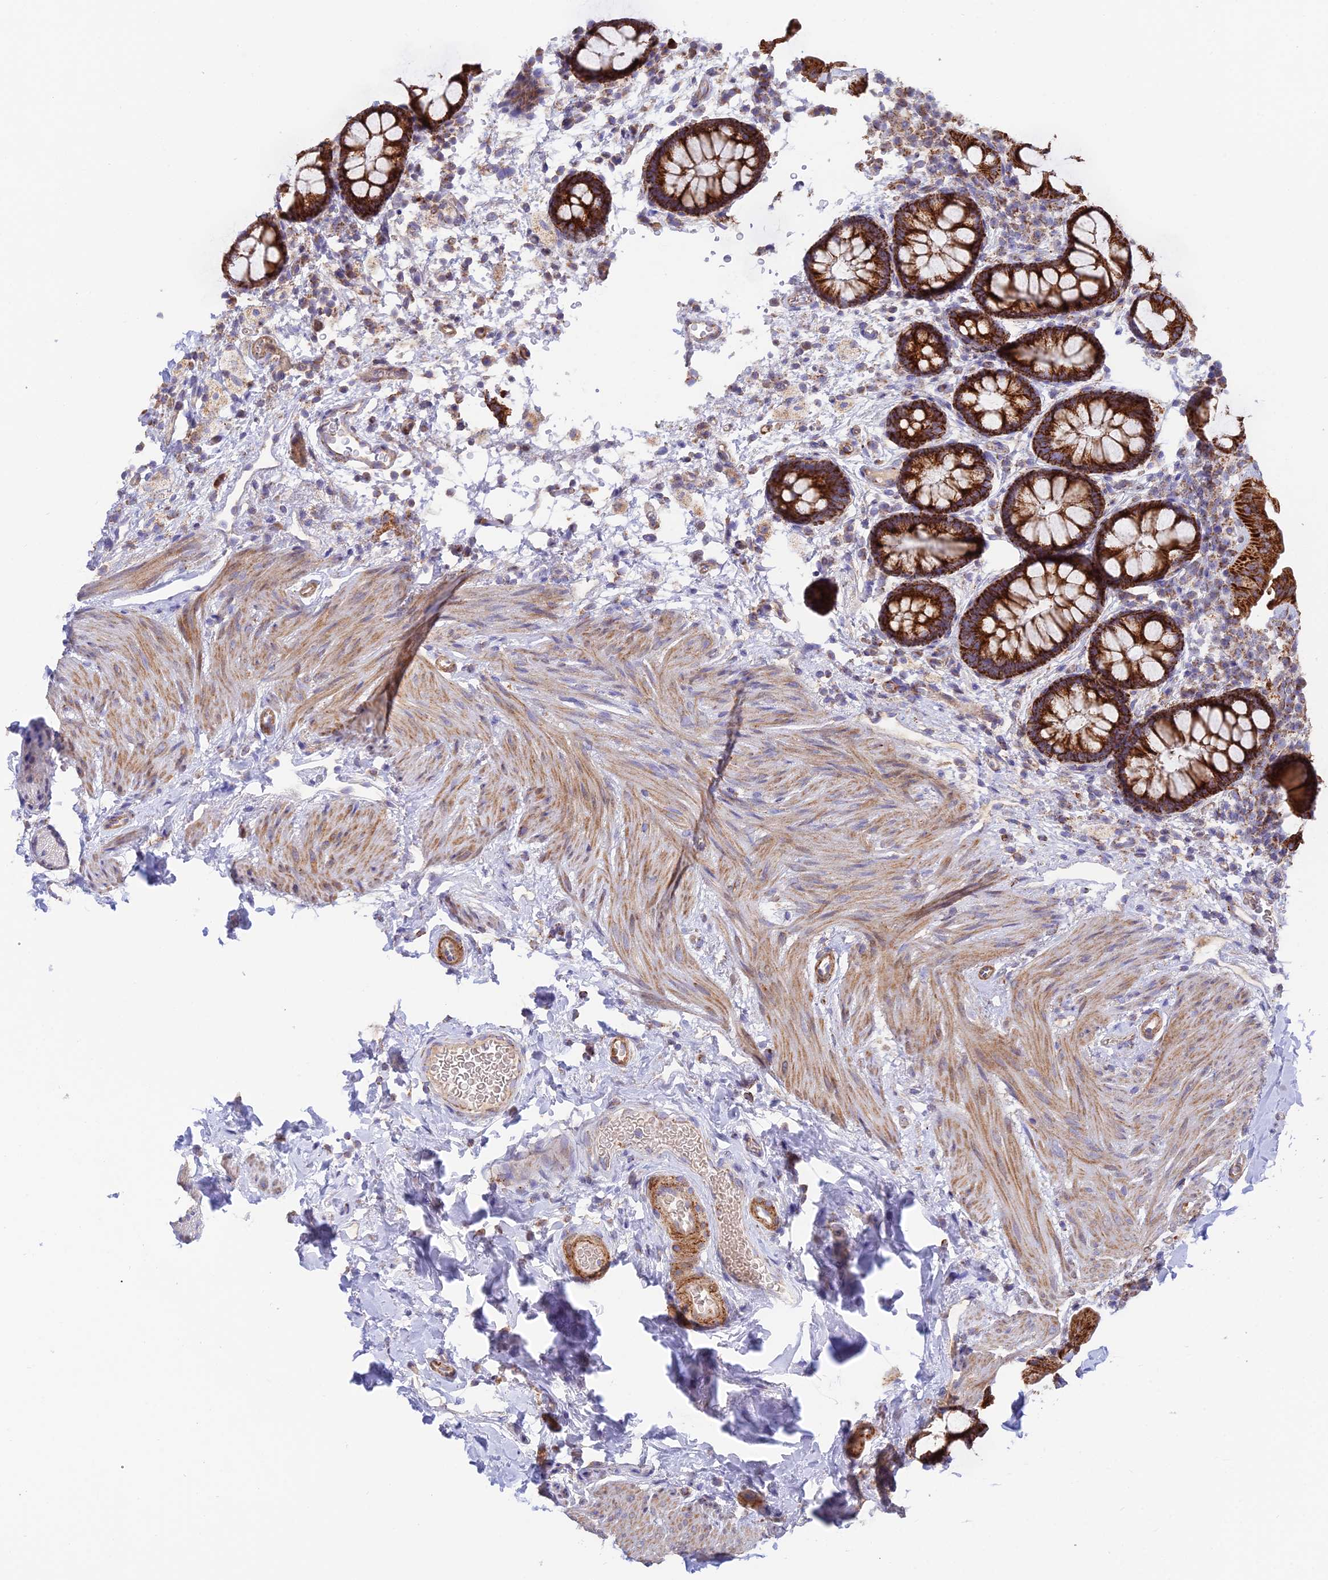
{"staining": {"intensity": "strong", "quantity": ">75%", "location": "cytoplasmic/membranous"}, "tissue": "rectum", "cell_type": "Glandular cells", "image_type": "normal", "snomed": [{"axis": "morphology", "description": "Normal tissue, NOS"}, {"axis": "topography", "description": "Rectum"}, {"axis": "topography", "description": "Peripheral nerve tissue"}], "caption": "Benign rectum displays strong cytoplasmic/membranous expression in approximately >75% of glandular cells, visualized by immunohistochemistry. (DAB (3,3'-diaminobenzidine) IHC, brown staining for protein, blue staining for nuclei).", "gene": "CSPG4", "patient": {"sex": "female", "age": 69}}